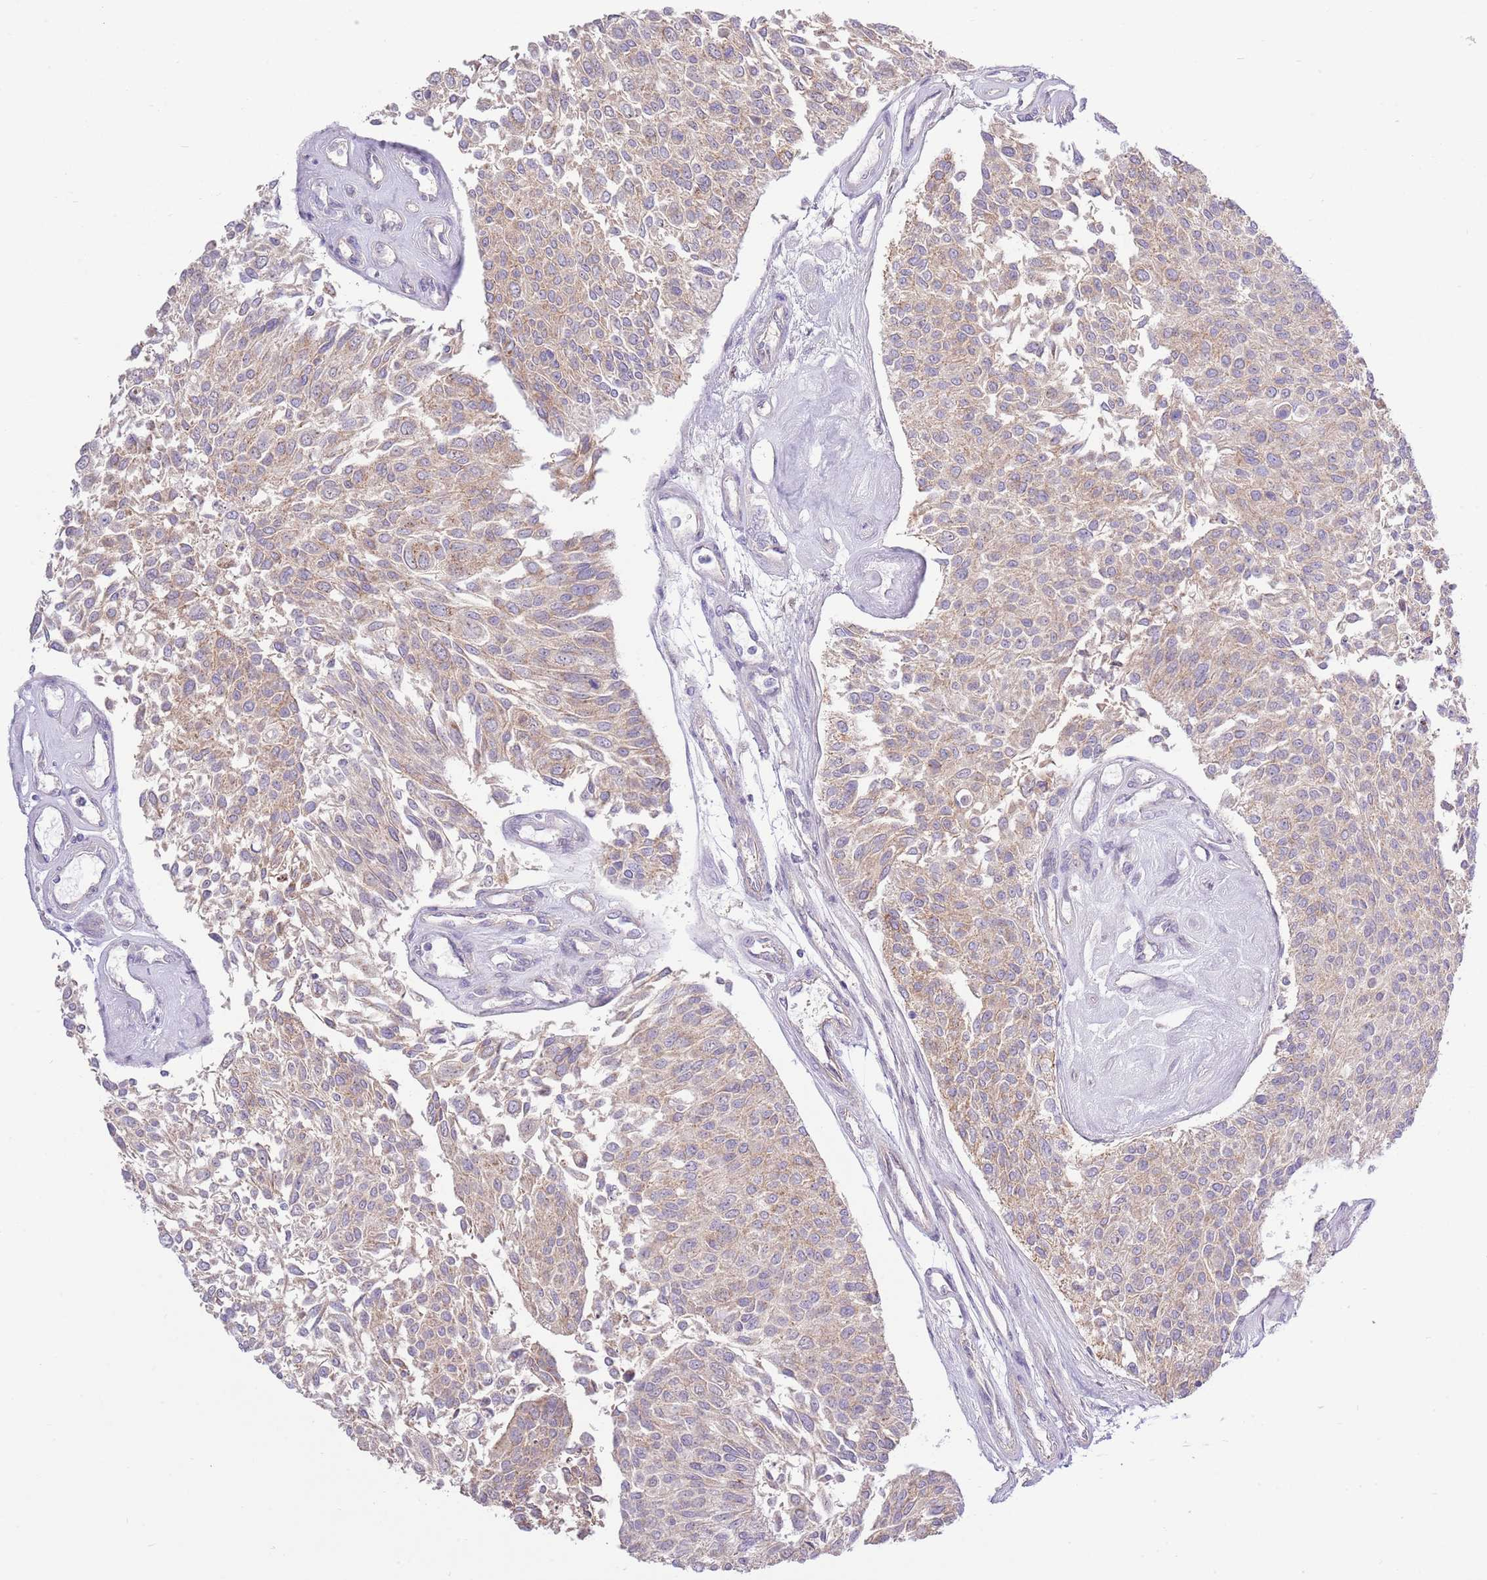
{"staining": {"intensity": "weak", "quantity": "25%-75%", "location": "cytoplasmic/membranous"}, "tissue": "urothelial cancer", "cell_type": "Tumor cells", "image_type": "cancer", "snomed": [{"axis": "morphology", "description": "Urothelial carcinoma, NOS"}, {"axis": "topography", "description": "Urinary bladder"}], "caption": "Immunohistochemistry (IHC) of human transitional cell carcinoma reveals low levels of weak cytoplasmic/membranous positivity in approximately 25%-75% of tumor cells.", "gene": "ARL2BP", "patient": {"sex": "male", "age": 55}}